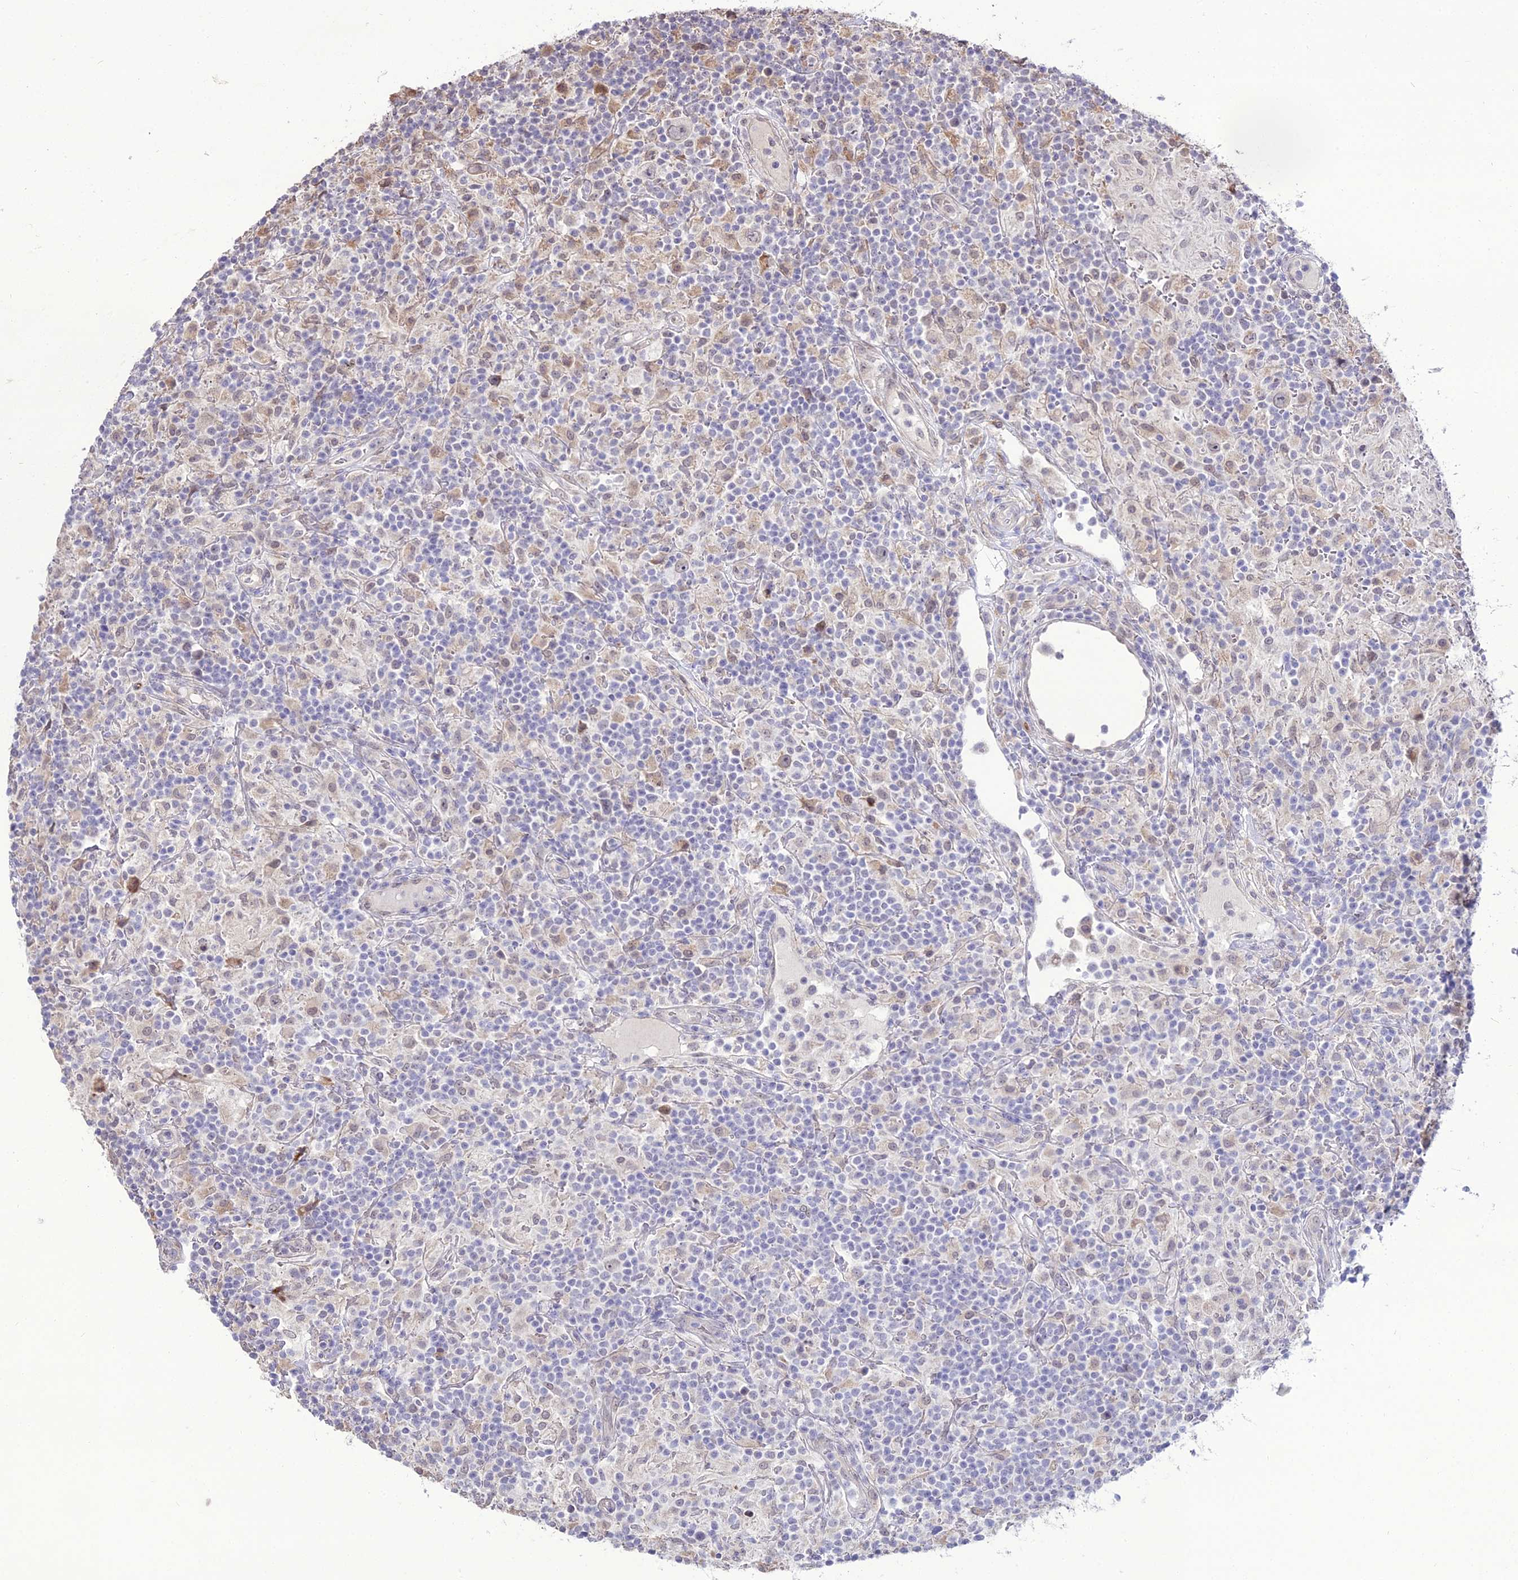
{"staining": {"intensity": "negative", "quantity": "none", "location": "none"}, "tissue": "lymphoma", "cell_type": "Tumor cells", "image_type": "cancer", "snomed": [{"axis": "morphology", "description": "Hodgkin's disease, NOS"}, {"axis": "topography", "description": "Lymph node"}], "caption": "IHC micrograph of Hodgkin's disease stained for a protein (brown), which shows no expression in tumor cells. (DAB immunohistochemistry, high magnification).", "gene": "TROAP", "patient": {"sex": "male", "age": 70}}